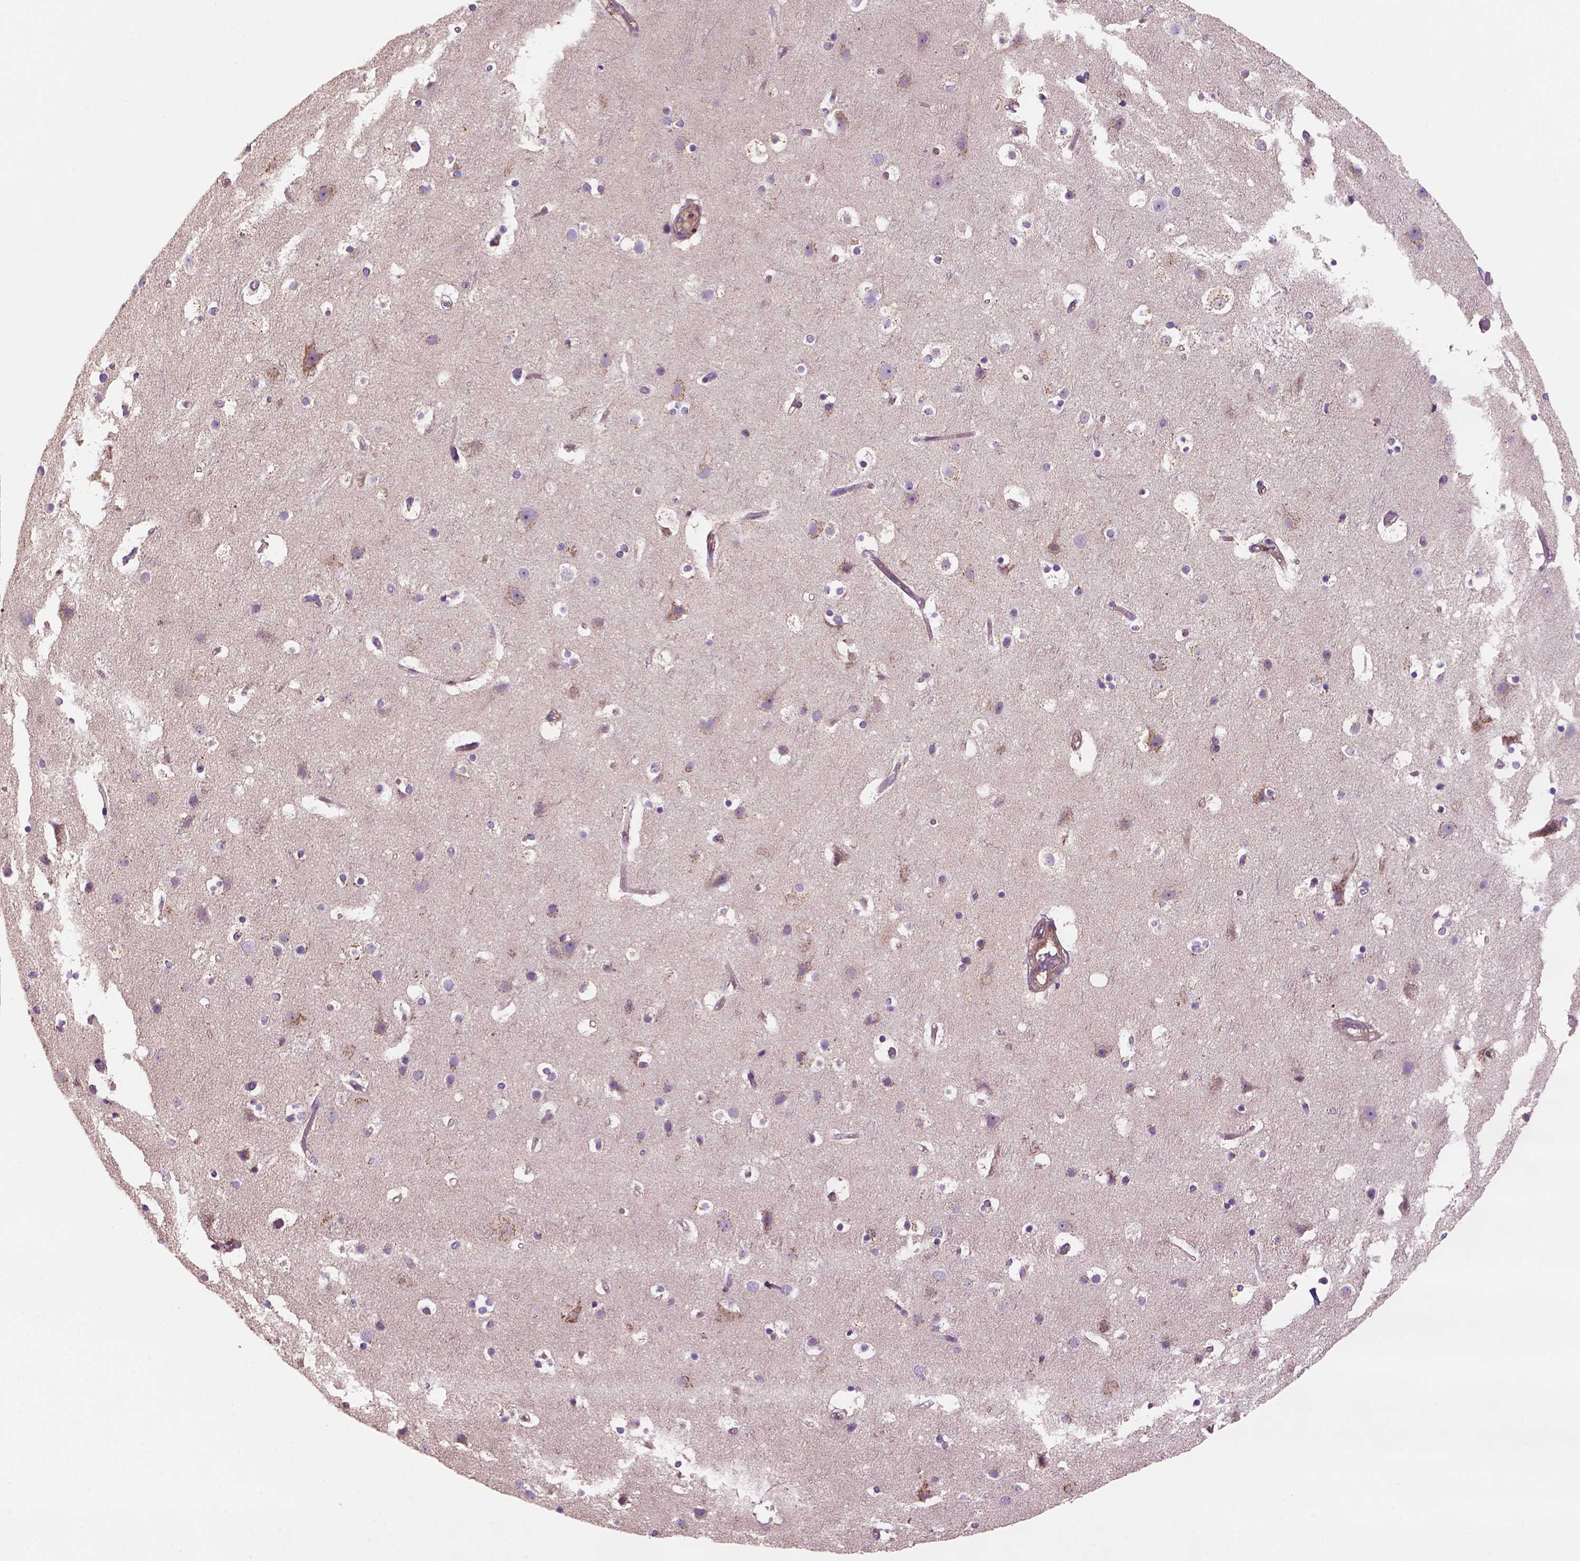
{"staining": {"intensity": "moderate", "quantity": "25%-75%", "location": "cytoplasmic/membranous"}, "tissue": "cerebral cortex", "cell_type": "Endothelial cells", "image_type": "normal", "snomed": [{"axis": "morphology", "description": "Normal tissue, NOS"}, {"axis": "topography", "description": "Cerebral cortex"}], "caption": "IHC of unremarkable cerebral cortex shows medium levels of moderate cytoplasmic/membranous staining in about 25%-75% of endothelial cells. The staining was performed using DAB to visualize the protein expression in brown, while the nuclei were stained in blue with hematoxylin (Magnification: 20x).", "gene": "WARS2", "patient": {"sex": "female", "age": 52}}